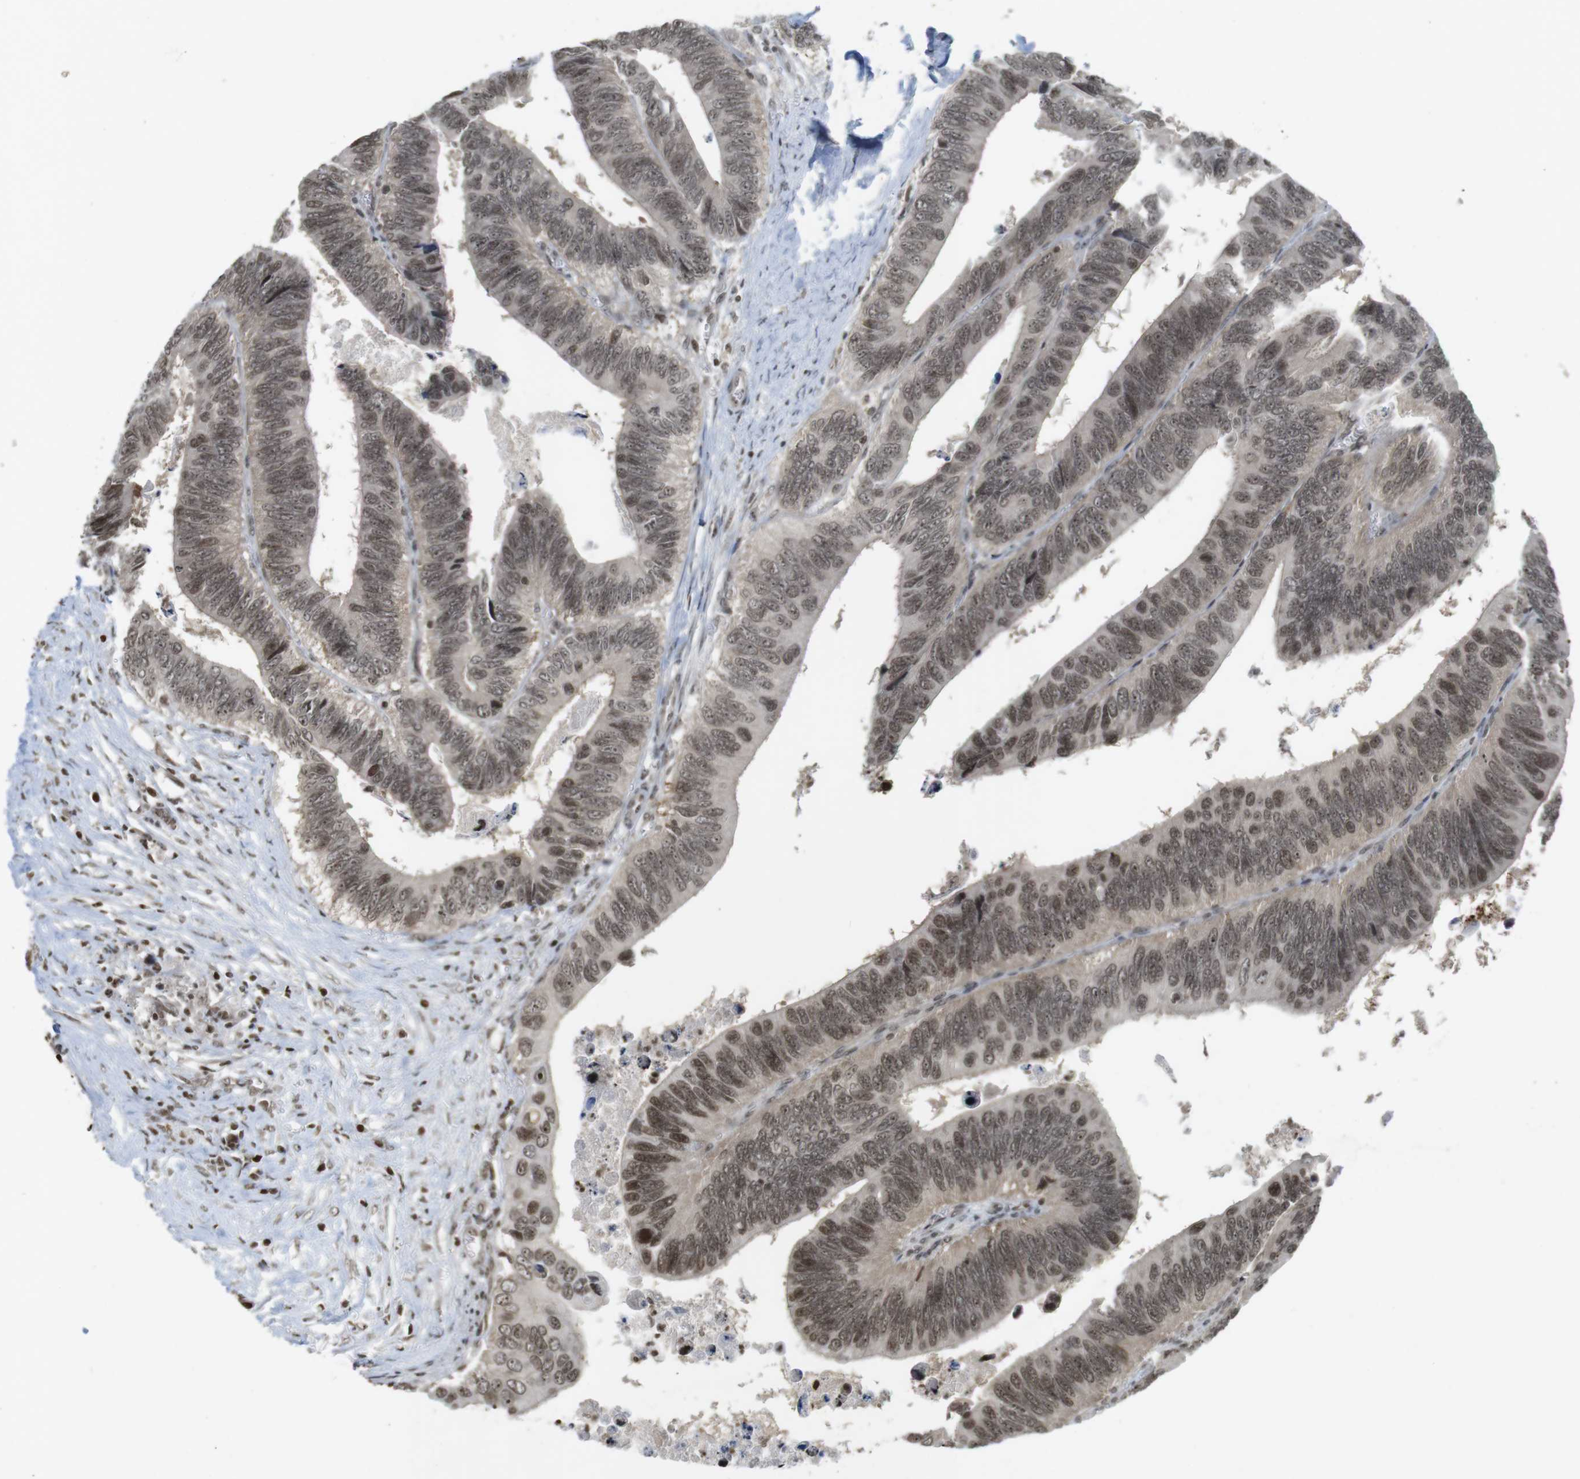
{"staining": {"intensity": "moderate", "quantity": ">75%", "location": "cytoplasmic/membranous,nuclear"}, "tissue": "colorectal cancer", "cell_type": "Tumor cells", "image_type": "cancer", "snomed": [{"axis": "morphology", "description": "Adenocarcinoma, NOS"}, {"axis": "topography", "description": "Colon"}], "caption": "Human colorectal cancer (adenocarcinoma) stained for a protein (brown) displays moderate cytoplasmic/membranous and nuclear positive positivity in about >75% of tumor cells.", "gene": "FOXA3", "patient": {"sex": "male", "age": 72}}